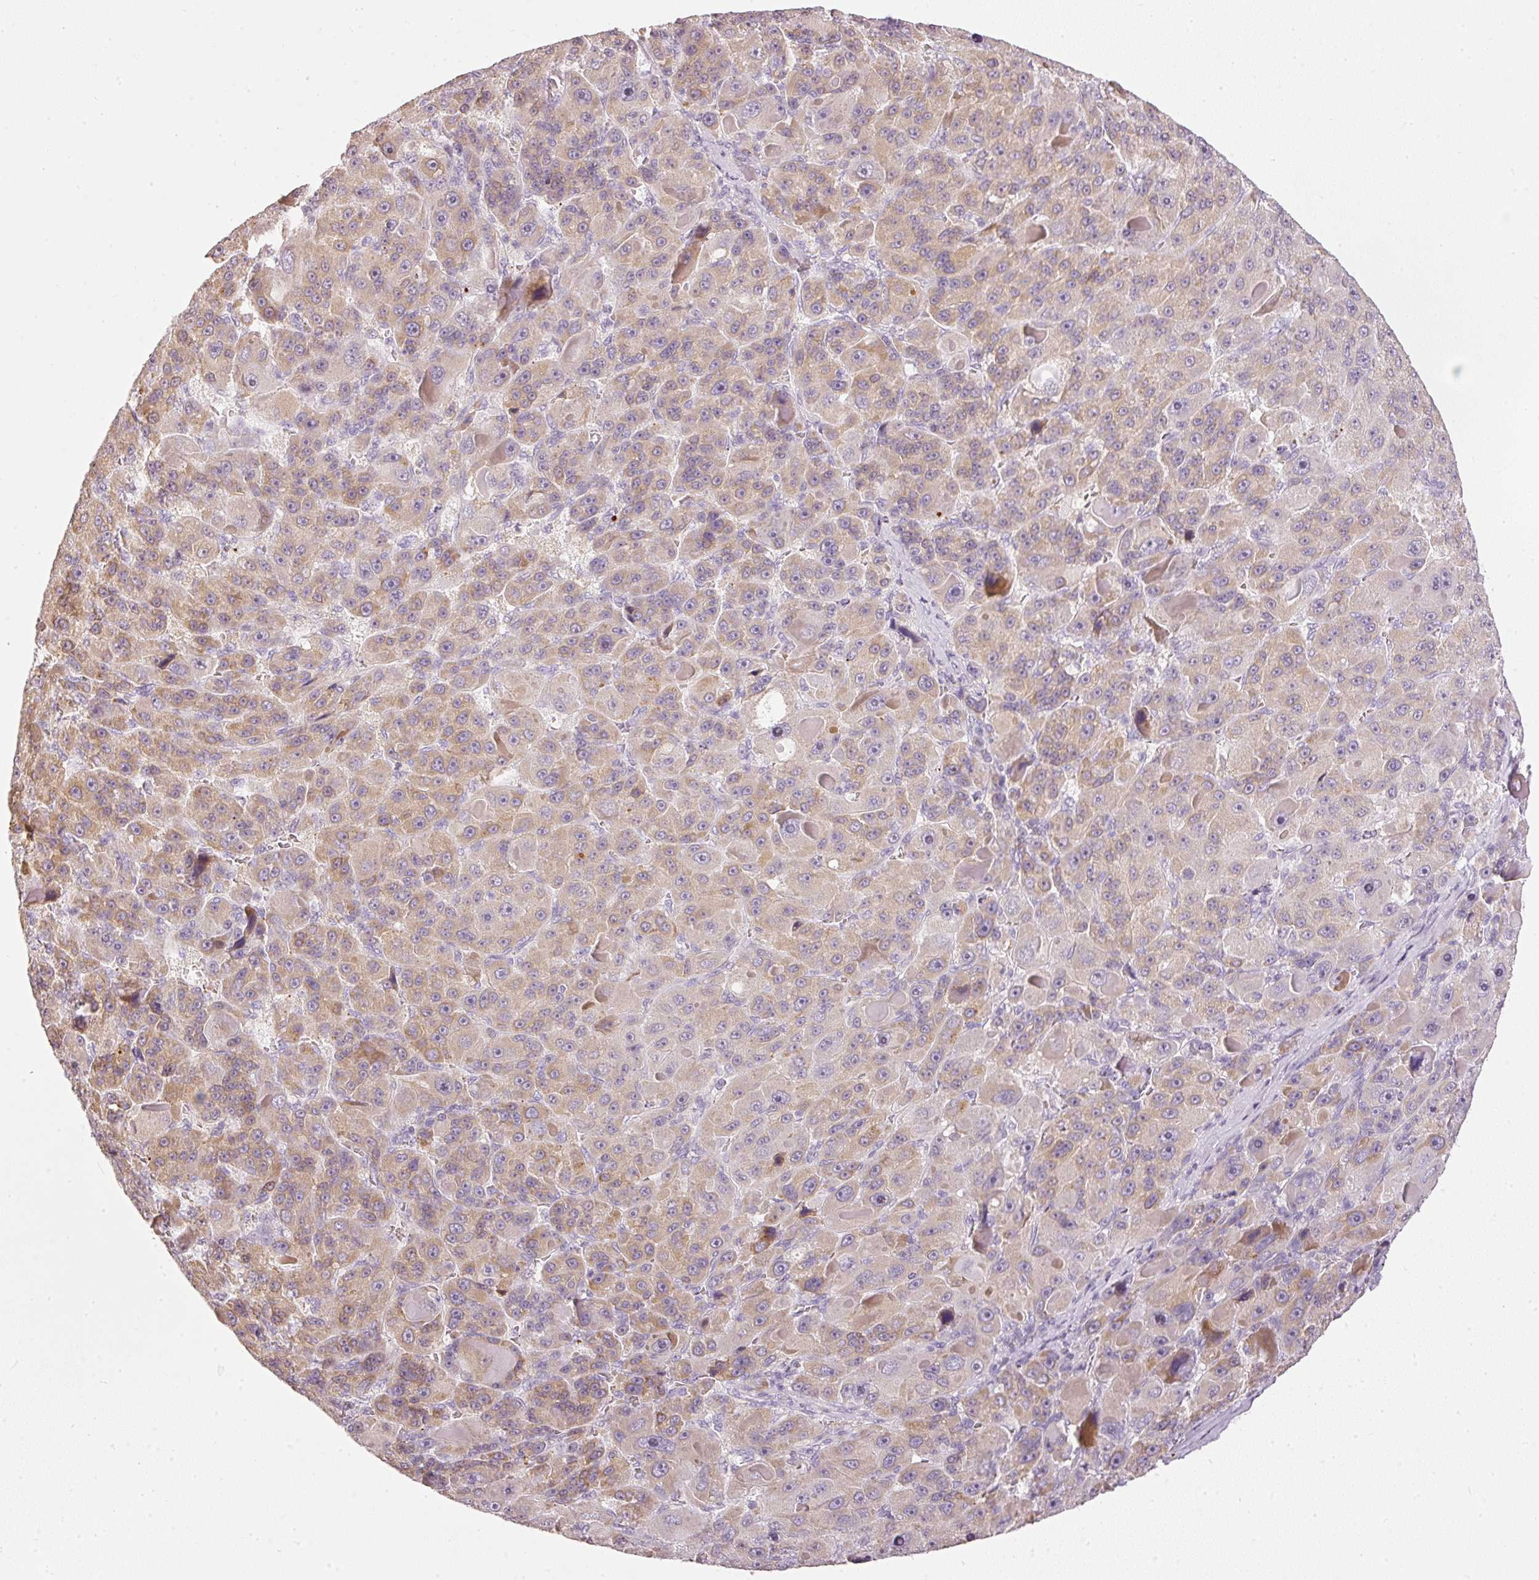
{"staining": {"intensity": "moderate", "quantity": "25%-75%", "location": "cytoplasmic/membranous"}, "tissue": "liver cancer", "cell_type": "Tumor cells", "image_type": "cancer", "snomed": [{"axis": "morphology", "description": "Carcinoma, Hepatocellular, NOS"}, {"axis": "topography", "description": "Liver"}], "caption": "Liver cancer tissue exhibits moderate cytoplasmic/membranous staining in approximately 25%-75% of tumor cells", "gene": "NRDE2", "patient": {"sex": "male", "age": 76}}